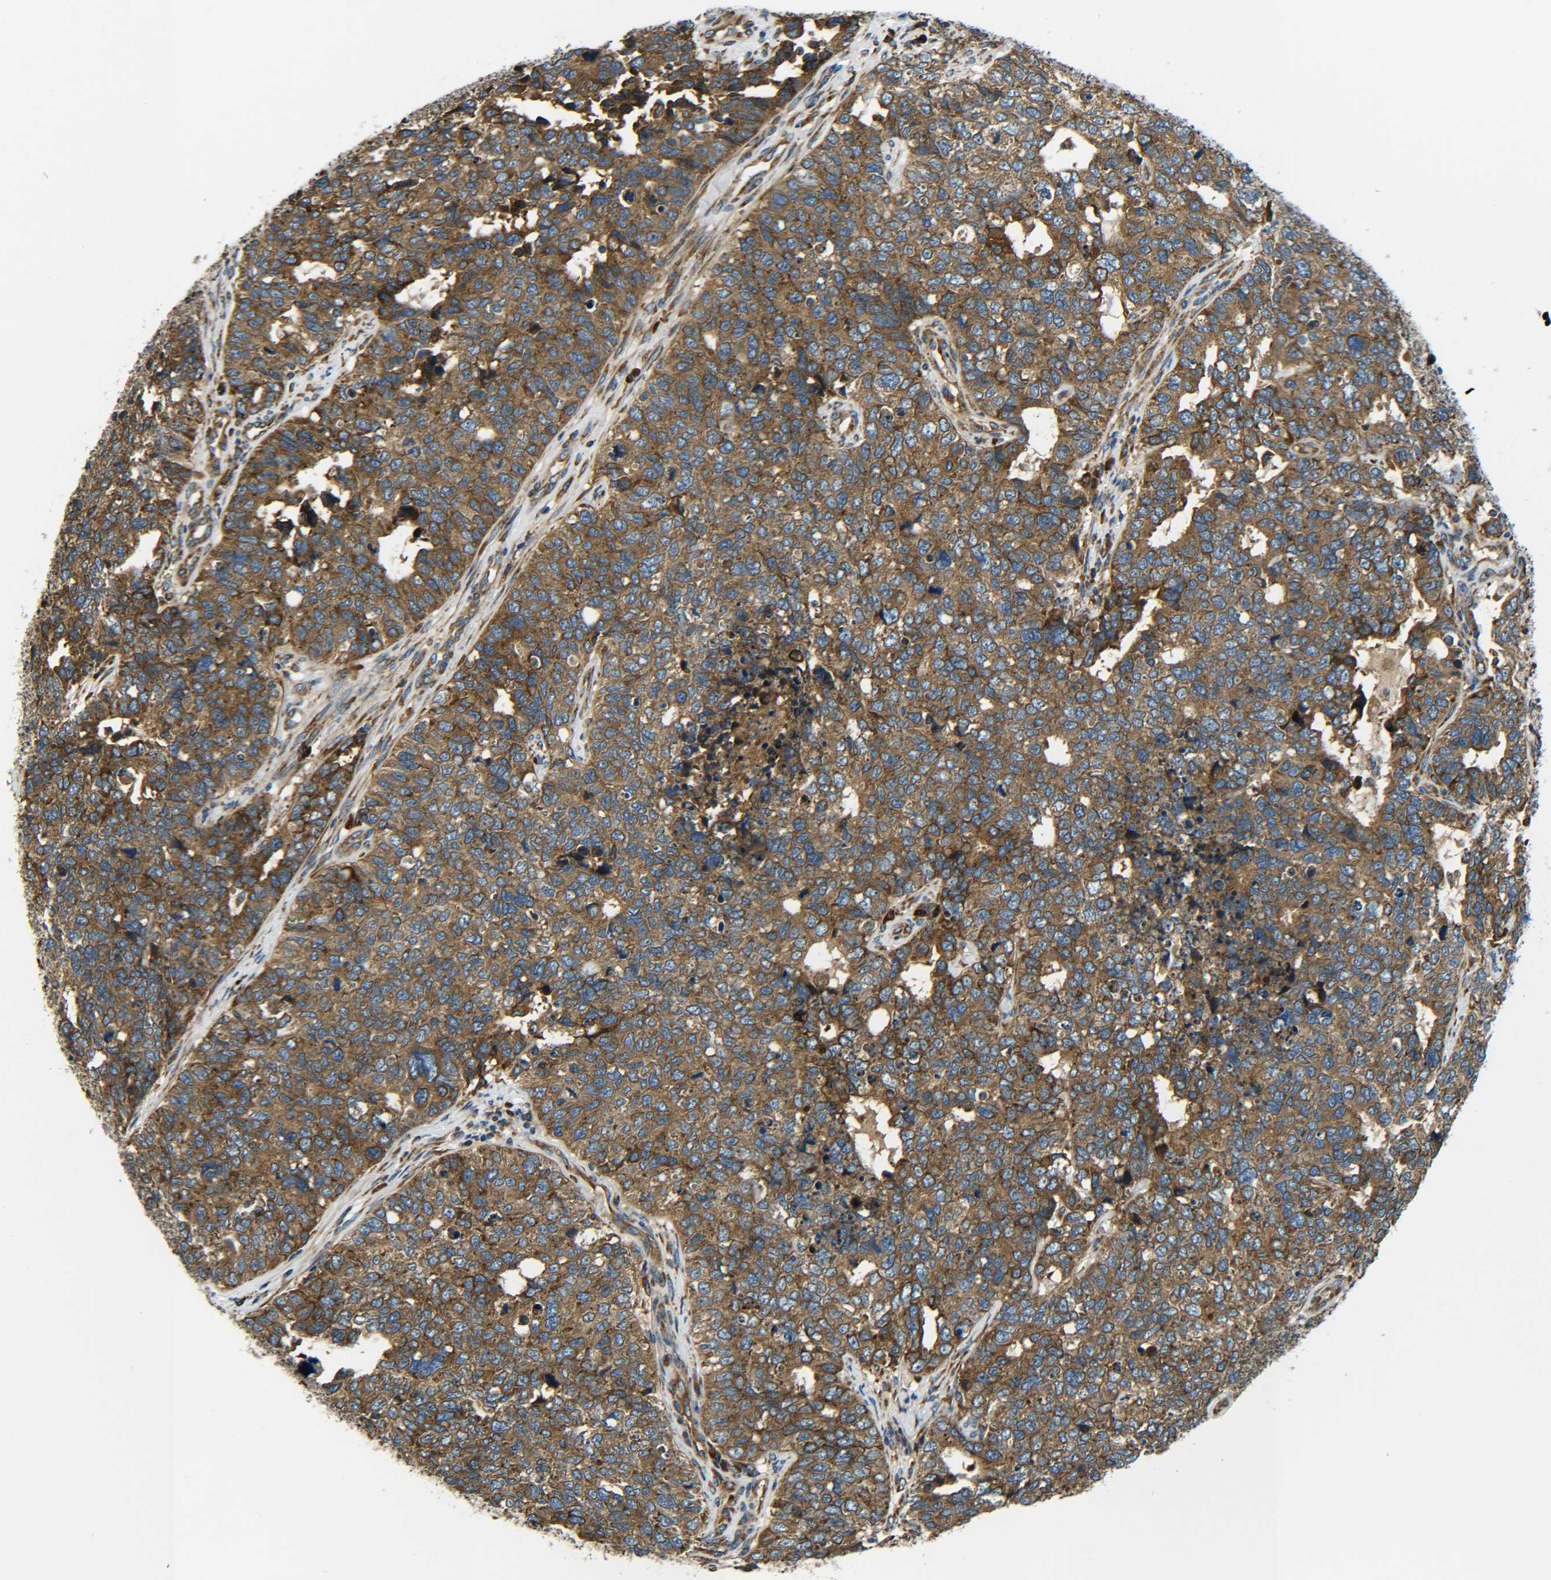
{"staining": {"intensity": "moderate", "quantity": ">75%", "location": "cytoplasmic/membranous"}, "tissue": "cervical cancer", "cell_type": "Tumor cells", "image_type": "cancer", "snomed": [{"axis": "morphology", "description": "Squamous cell carcinoma, NOS"}, {"axis": "topography", "description": "Cervix"}], "caption": "Immunohistochemical staining of human squamous cell carcinoma (cervical) demonstrates medium levels of moderate cytoplasmic/membranous expression in about >75% of tumor cells. (DAB (3,3'-diaminobenzidine) = brown stain, brightfield microscopy at high magnification).", "gene": "PREB", "patient": {"sex": "female", "age": 63}}